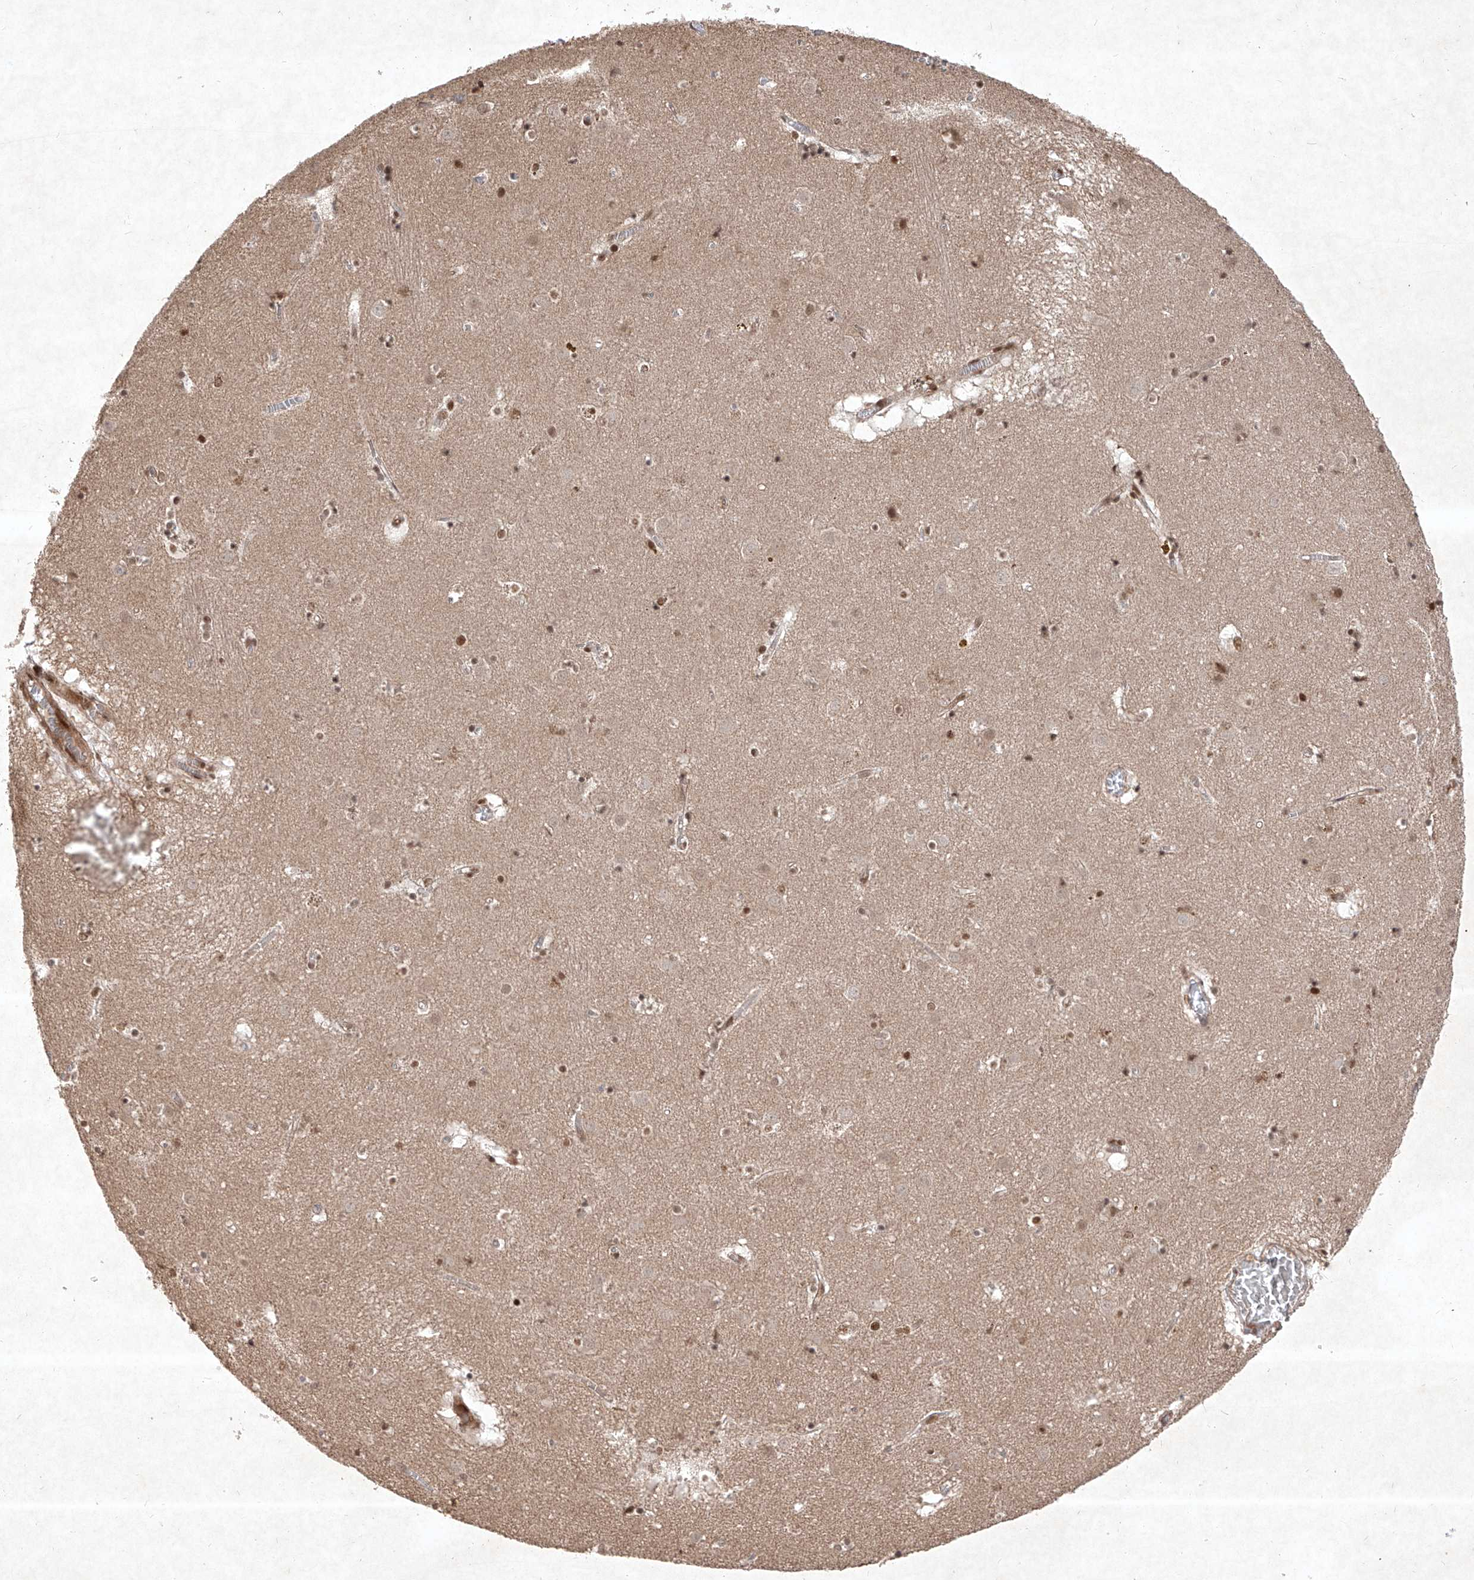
{"staining": {"intensity": "moderate", "quantity": "25%-75%", "location": "nuclear"}, "tissue": "caudate", "cell_type": "Glial cells", "image_type": "normal", "snomed": [{"axis": "morphology", "description": "Normal tissue, NOS"}, {"axis": "topography", "description": "Lateral ventricle wall"}], "caption": "Immunohistochemical staining of benign human caudate displays 25%-75% levels of moderate nuclear protein expression in about 25%-75% of glial cells.", "gene": "IRF2", "patient": {"sex": "male", "age": 70}}